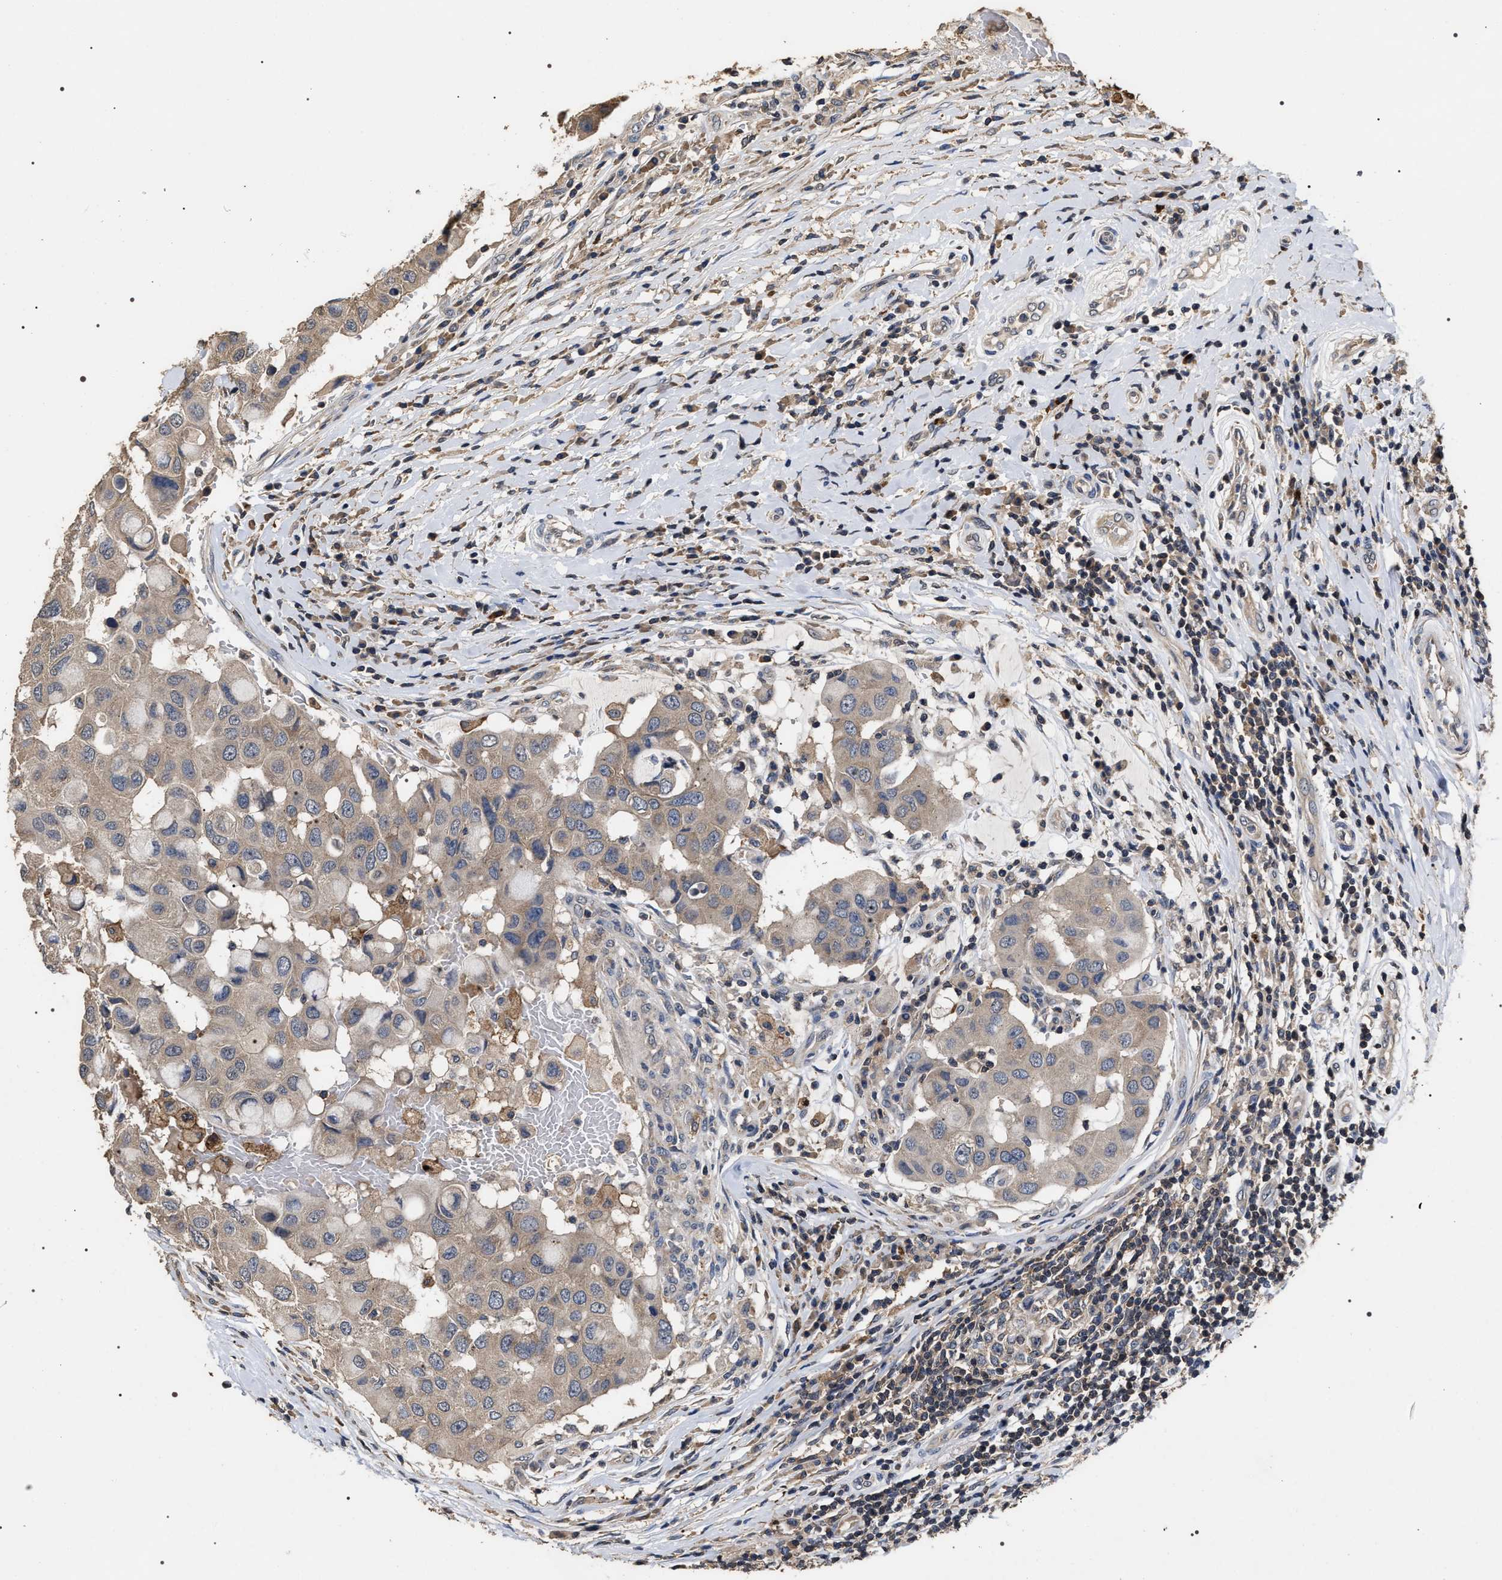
{"staining": {"intensity": "weak", "quantity": ">75%", "location": "cytoplasmic/membranous"}, "tissue": "breast cancer", "cell_type": "Tumor cells", "image_type": "cancer", "snomed": [{"axis": "morphology", "description": "Duct carcinoma"}, {"axis": "topography", "description": "Breast"}], "caption": "DAB (3,3'-diaminobenzidine) immunohistochemical staining of infiltrating ductal carcinoma (breast) displays weak cytoplasmic/membranous protein expression in about >75% of tumor cells. Using DAB (3,3'-diaminobenzidine) (brown) and hematoxylin (blue) stains, captured at high magnification using brightfield microscopy.", "gene": "UPF3A", "patient": {"sex": "female", "age": 27}}